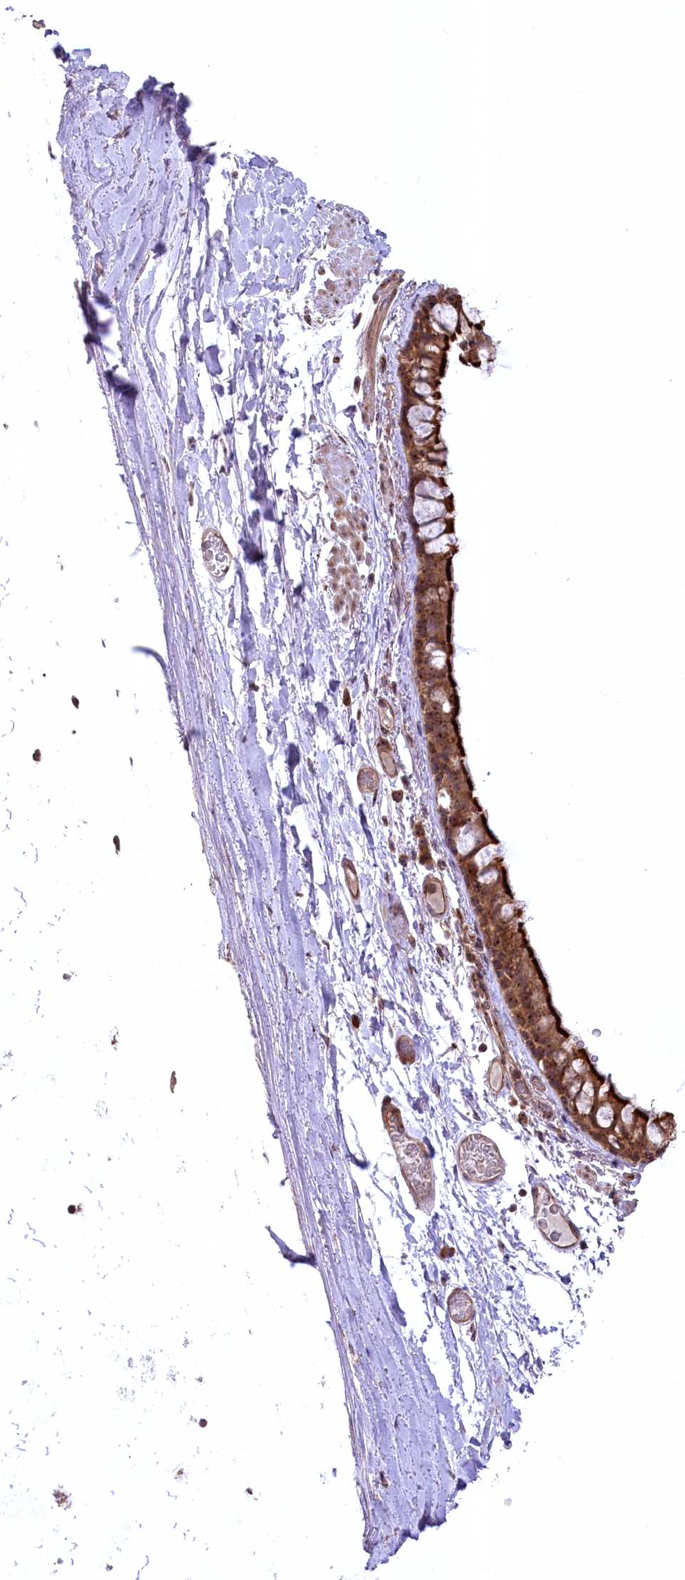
{"staining": {"intensity": "strong", "quantity": ">75%", "location": "cytoplasmic/membranous,nuclear"}, "tissue": "bronchus", "cell_type": "Respiratory epithelial cells", "image_type": "normal", "snomed": [{"axis": "morphology", "description": "Normal tissue, NOS"}, {"axis": "topography", "description": "Cartilage tissue"}], "caption": "A high amount of strong cytoplasmic/membranous,nuclear positivity is appreciated in about >75% of respiratory epithelial cells in unremarkable bronchus. (DAB IHC, brown staining for protein, blue staining for nuclei).", "gene": "SERGEF", "patient": {"sex": "male", "age": 63}}